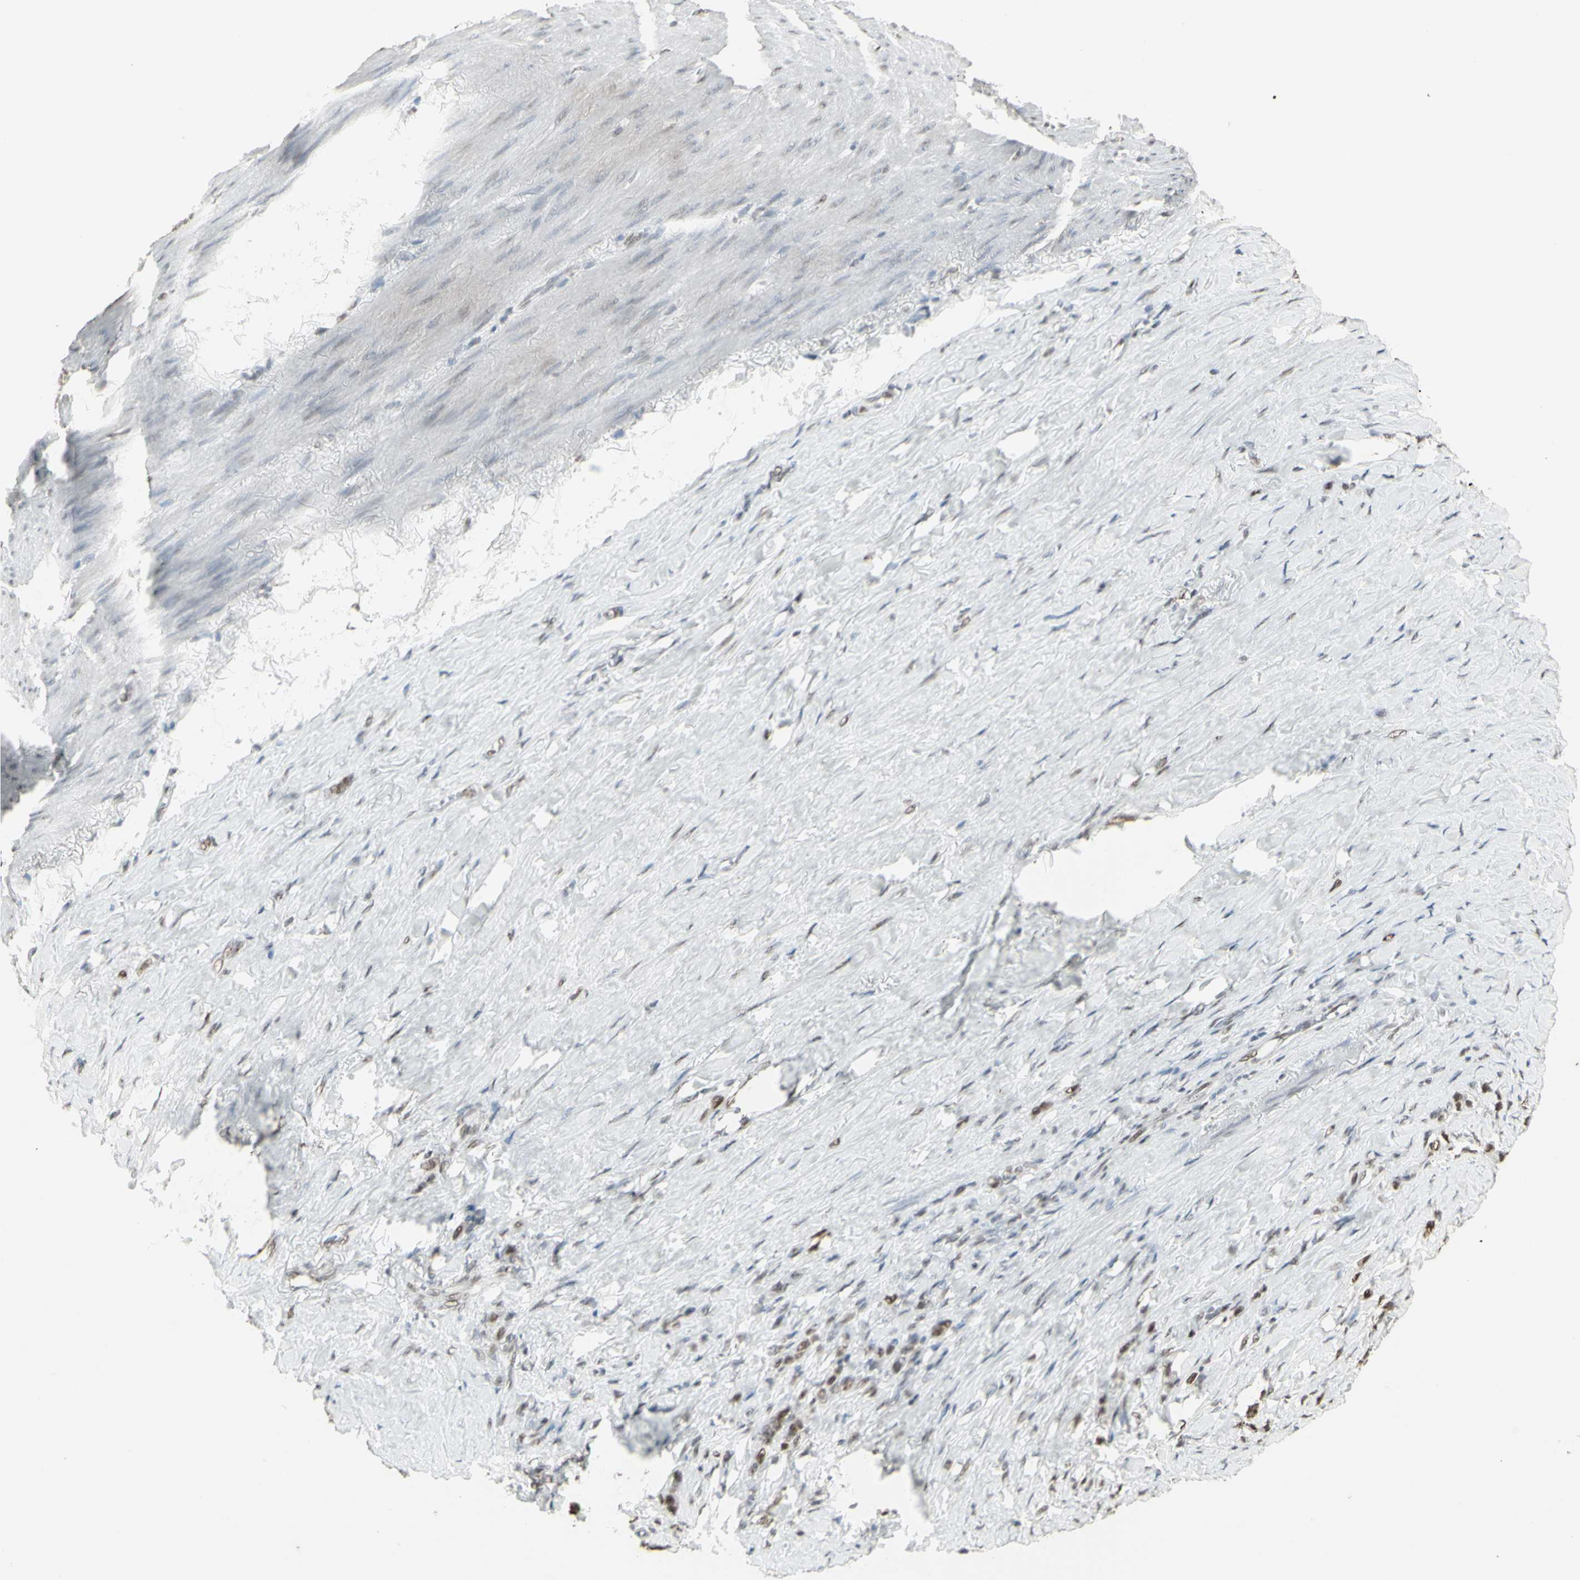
{"staining": {"intensity": "moderate", "quantity": "25%-75%", "location": "nuclear"}, "tissue": "stomach cancer", "cell_type": "Tumor cells", "image_type": "cancer", "snomed": [{"axis": "morphology", "description": "Adenocarcinoma, NOS"}, {"axis": "topography", "description": "Stomach"}], "caption": "Stomach cancer stained for a protein reveals moderate nuclear positivity in tumor cells.", "gene": "TRIM28", "patient": {"sex": "male", "age": 82}}